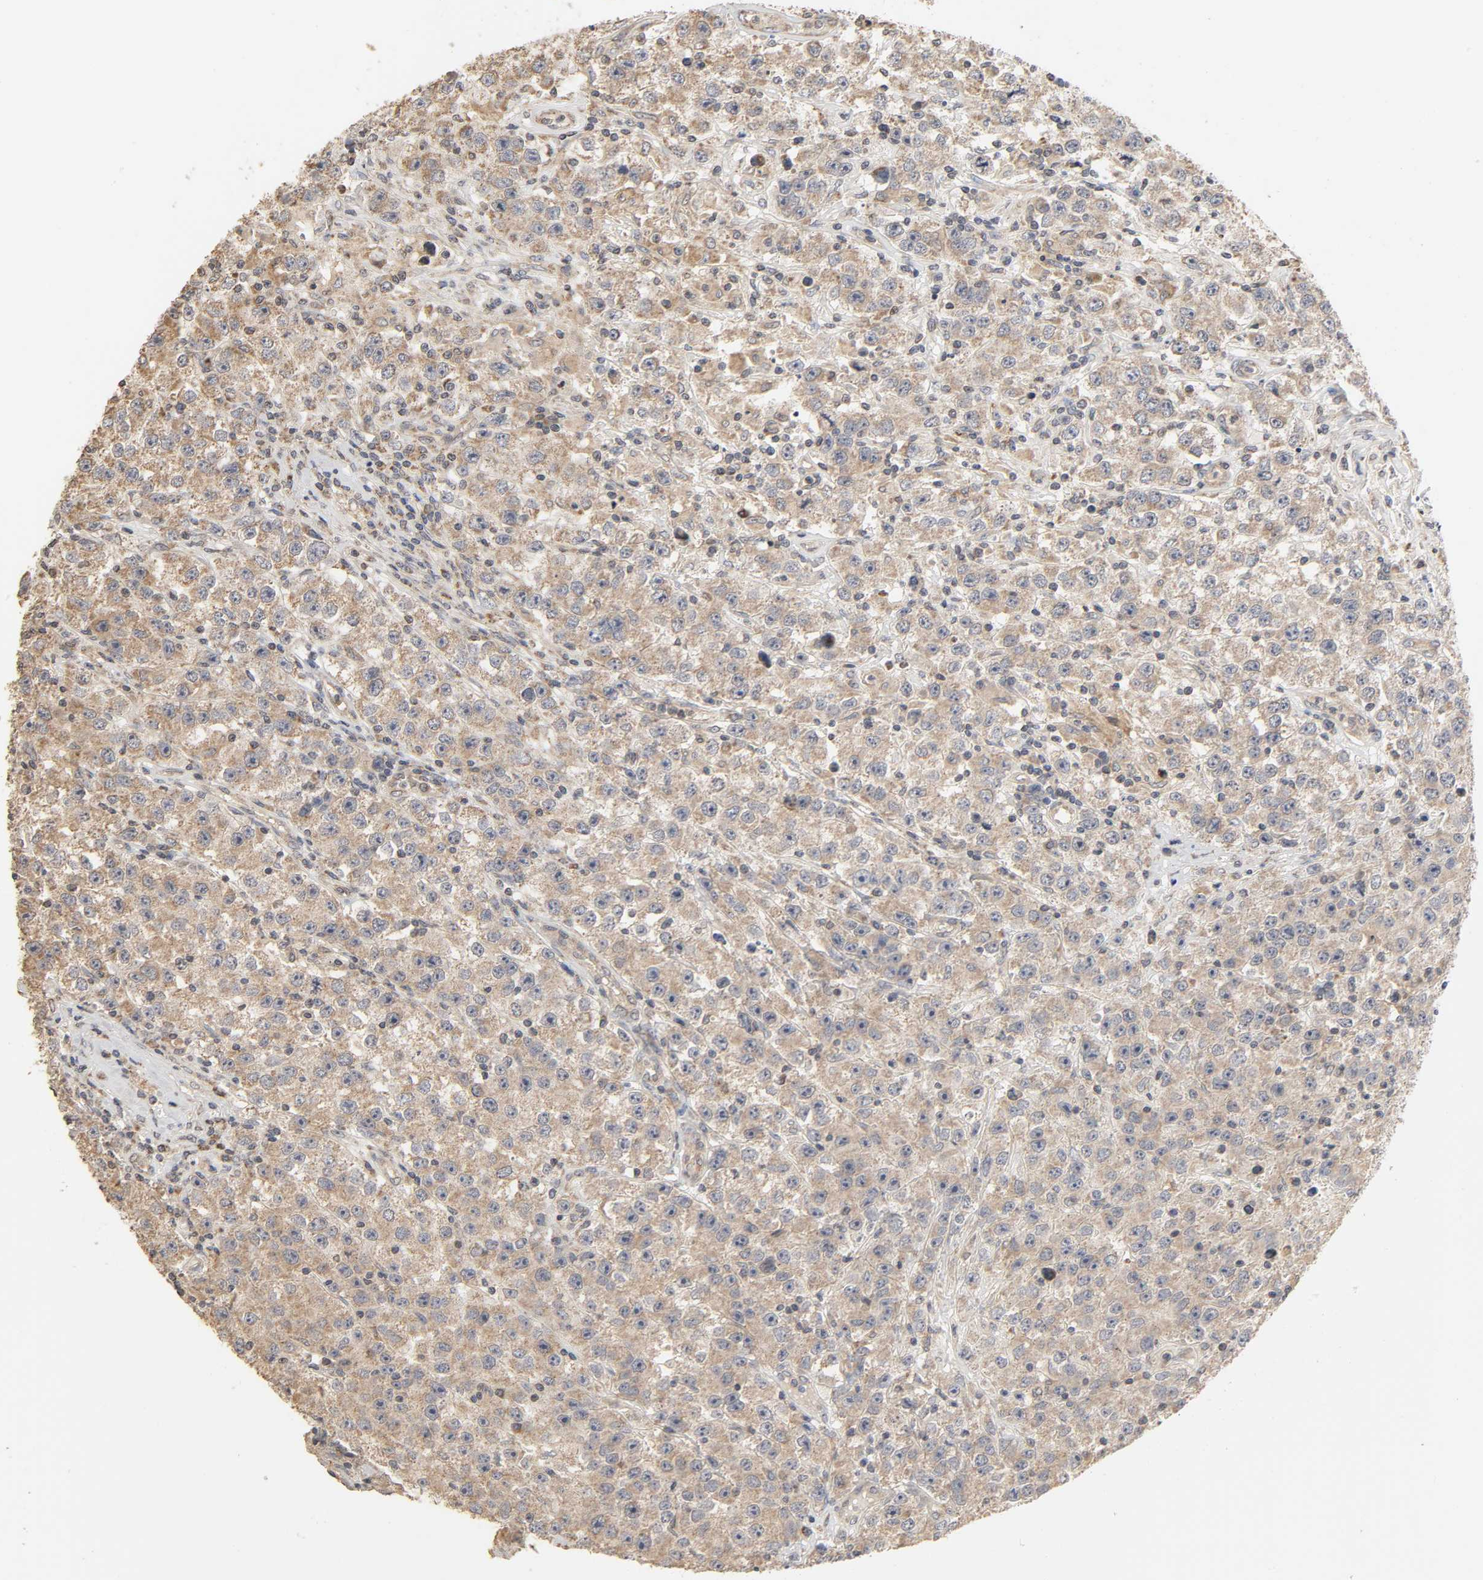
{"staining": {"intensity": "weak", "quantity": ">75%", "location": "cytoplasmic/membranous"}, "tissue": "testis cancer", "cell_type": "Tumor cells", "image_type": "cancer", "snomed": [{"axis": "morphology", "description": "Seminoma, NOS"}, {"axis": "topography", "description": "Testis"}], "caption": "A brown stain highlights weak cytoplasmic/membranous expression of a protein in human testis cancer (seminoma) tumor cells.", "gene": "CLEC4E", "patient": {"sex": "male", "age": 52}}